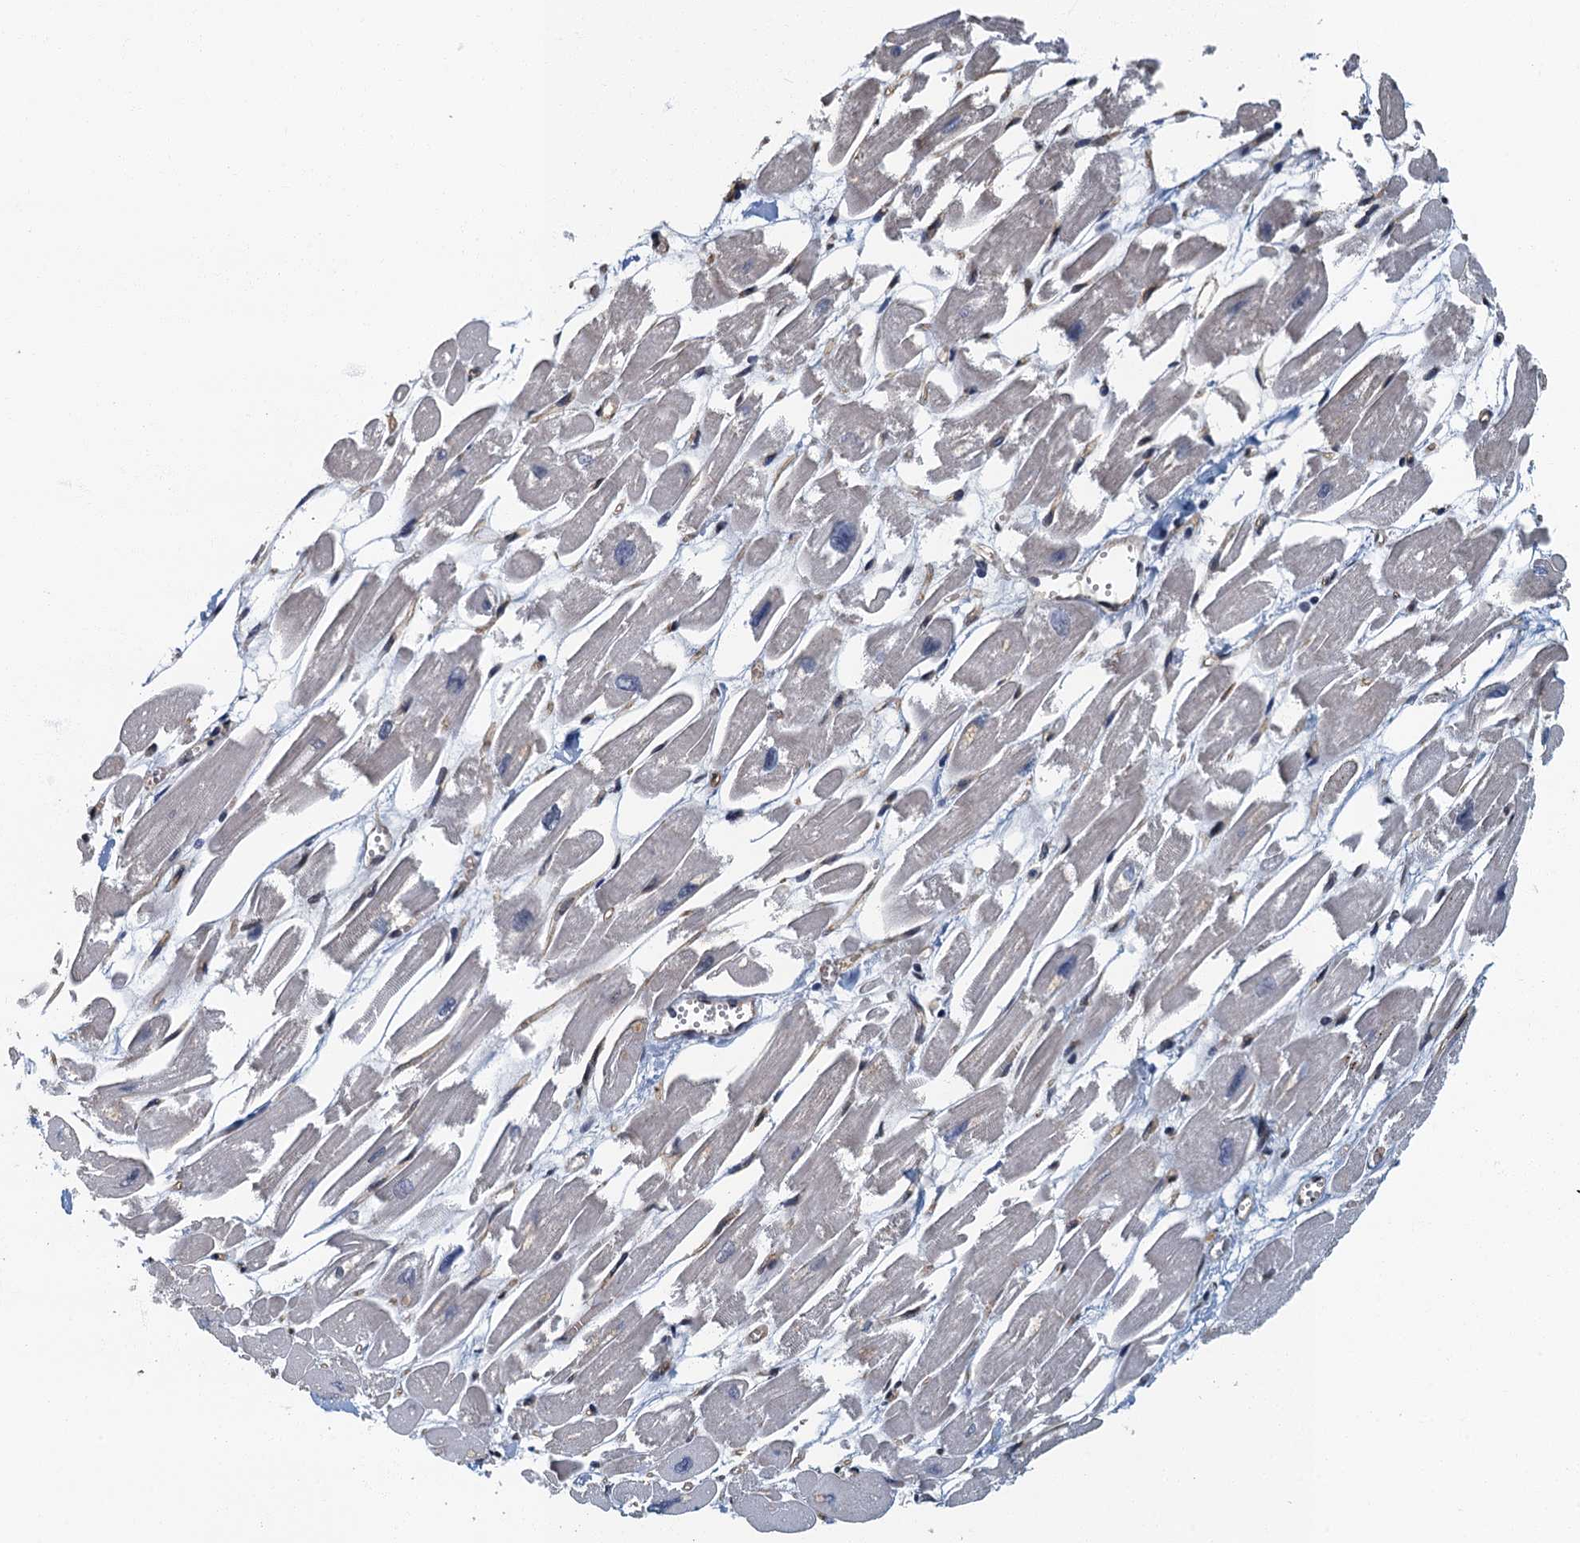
{"staining": {"intensity": "negative", "quantity": "none", "location": "none"}, "tissue": "heart muscle", "cell_type": "Cardiomyocytes", "image_type": "normal", "snomed": [{"axis": "morphology", "description": "Normal tissue, NOS"}, {"axis": "topography", "description": "Heart"}], "caption": "IHC of unremarkable heart muscle demonstrates no positivity in cardiomyocytes. (DAB (3,3'-diaminobenzidine) IHC visualized using brightfield microscopy, high magnification).", "gene": "GADL1", "patient": {"sex": "male", "age": 54}}